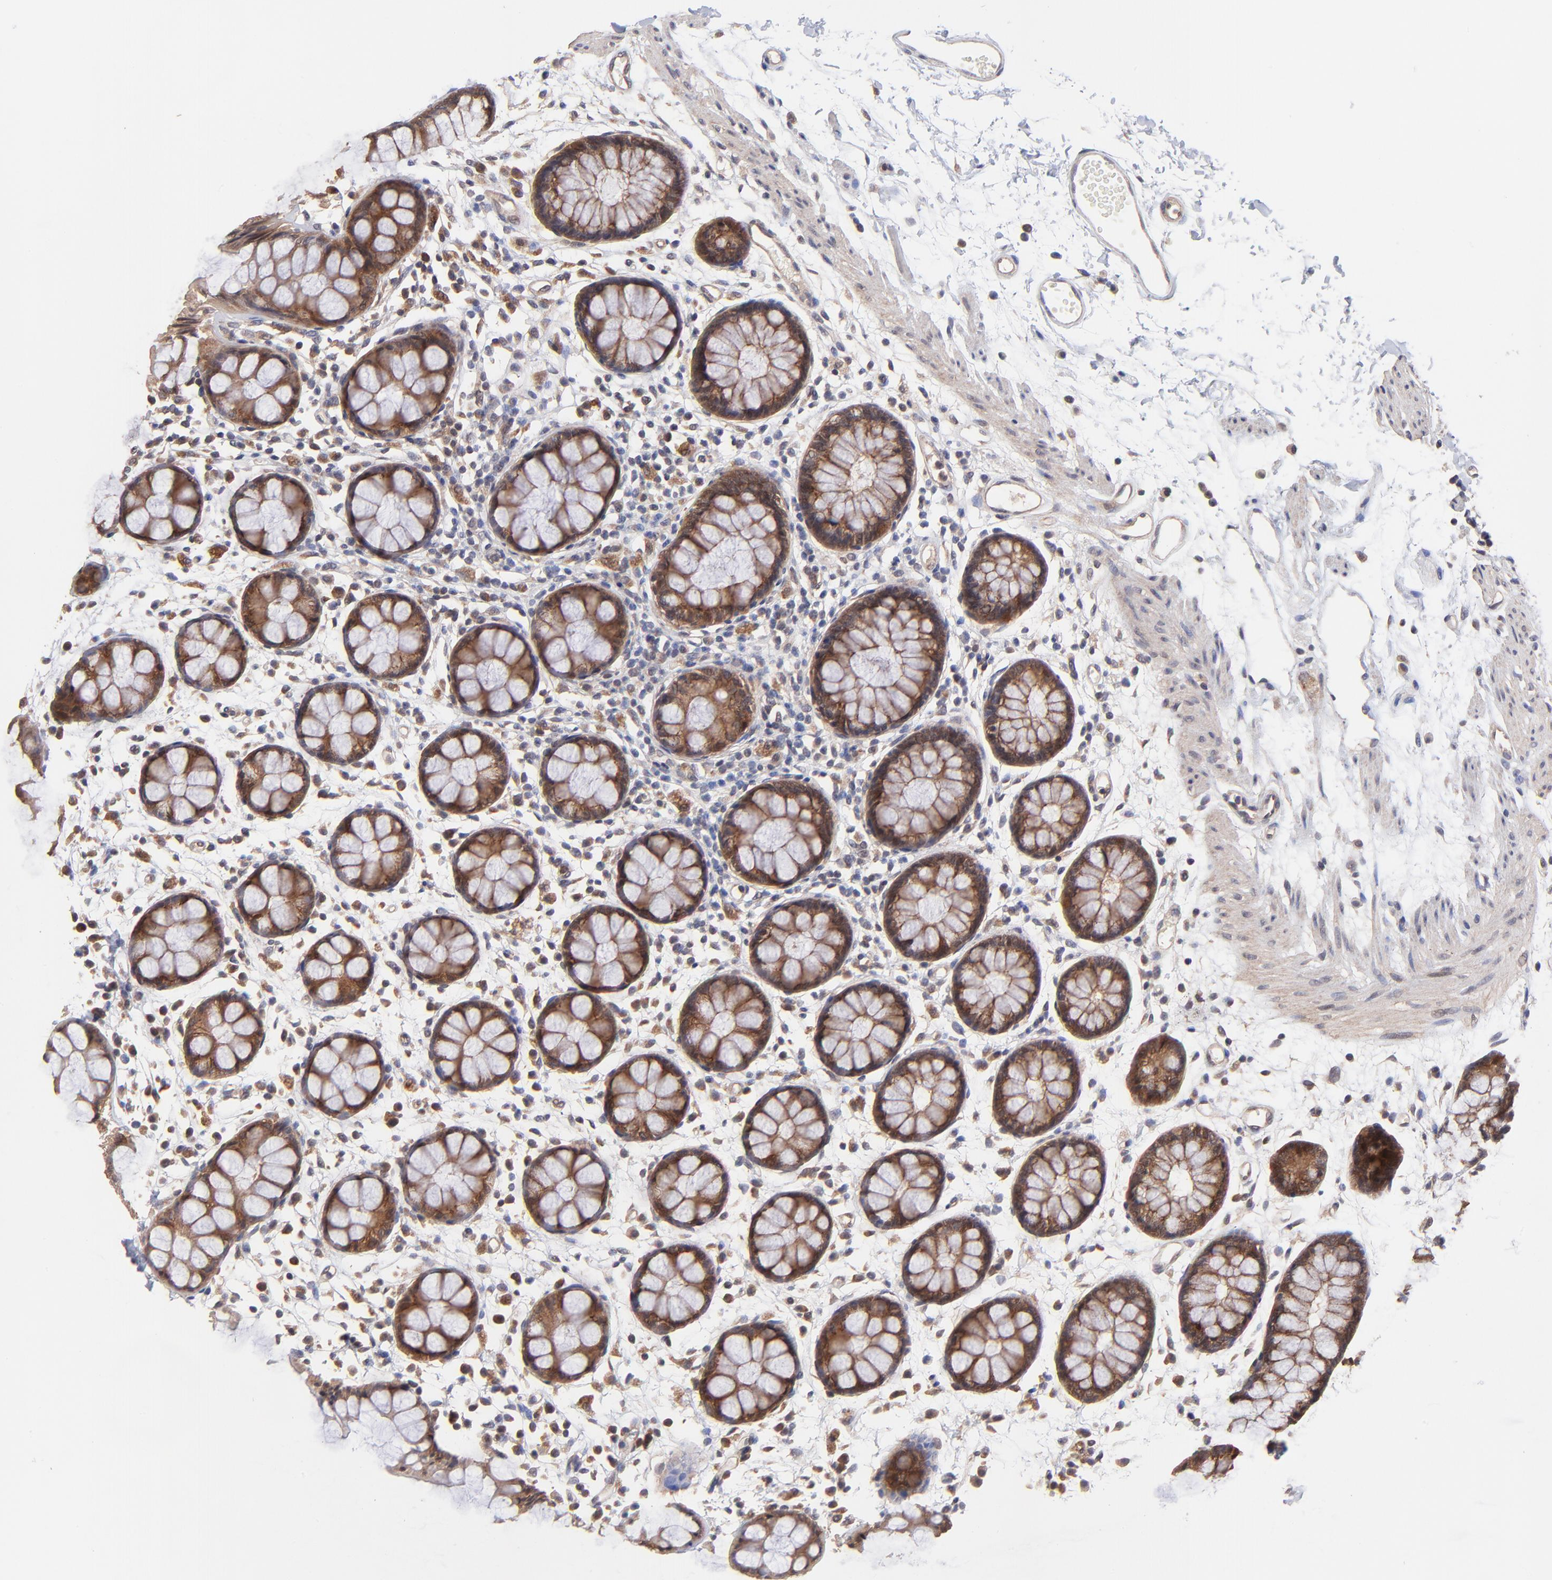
{"staining": {"intensity": "strong", "quantity": ">75%", "location": "cytoplasmic/membranous"}, "tissue": "rectum", "cell_type": "Glandular cells", "image_type": "normal", "snomed": [{"axis": "morphology", "description": "Normal tissue, NOS"}, {"axis": "topography", "description": "Rectum"}], "caption": "Strong cytoplasmic/membranous protein staining is present in about >75% of glandular cells in rectum. The protein is shown in brown color, while the nuclei are stained blue.", "gene": "BAIAP2L2", "patient": {"sex": "female", "age": 66}}